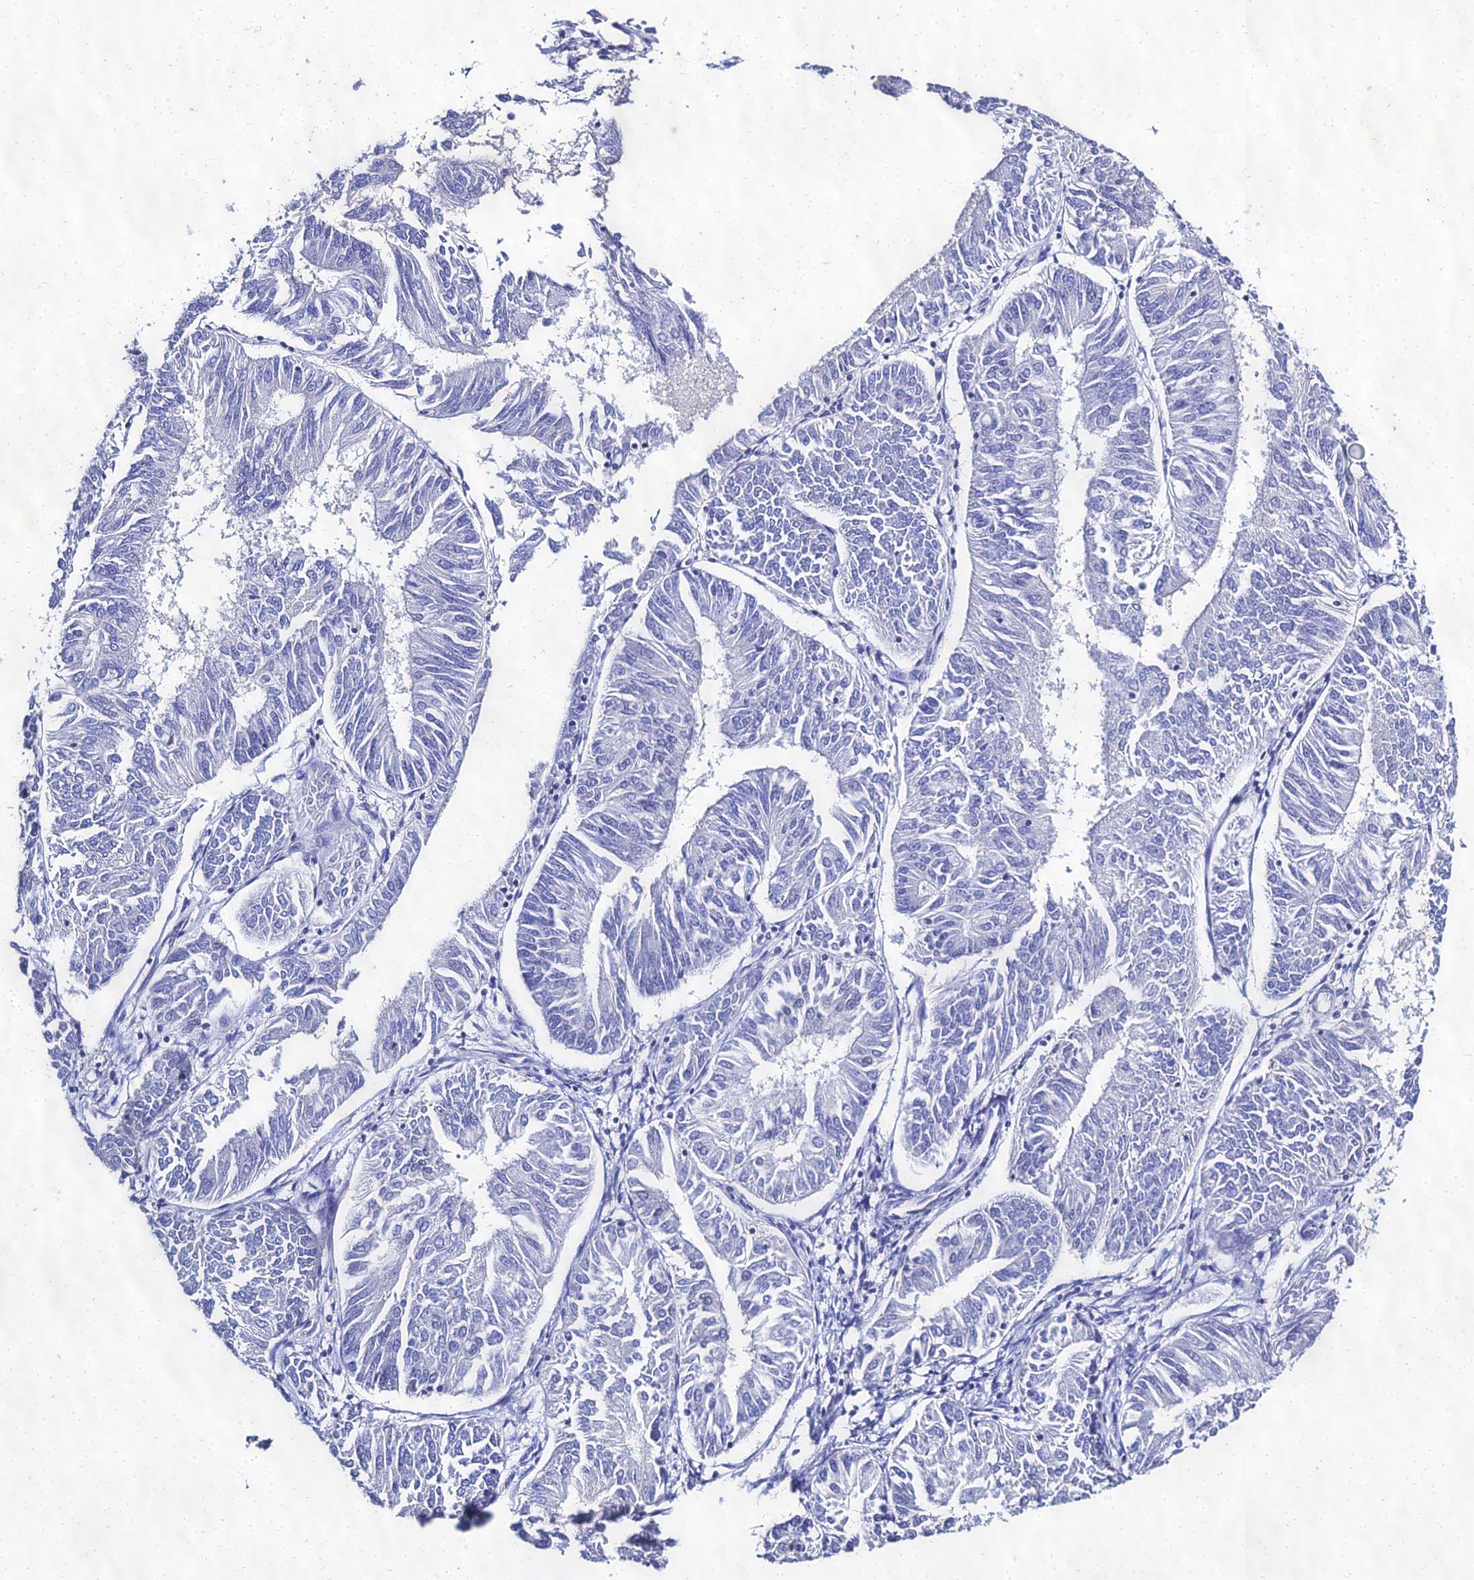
{"staining": {"intensity": "negative", "quantity": "none", "location": "none"}, "tissue": "endometrial cancer", "cell_type": "Tumor cells", "image_type": "cancer", "snomed": [{"axis": "morphology", "description": "Adenocarcinoma, NOS"}, {"axis": "topography", "description": "Endometrium"}], "caption": "Endometrial cancer was stained to show a protein in brown. There is no significant positivity in tumor cells.", "gene": "PPP4R2", "patient": {"sex": "female", "age": 58}}